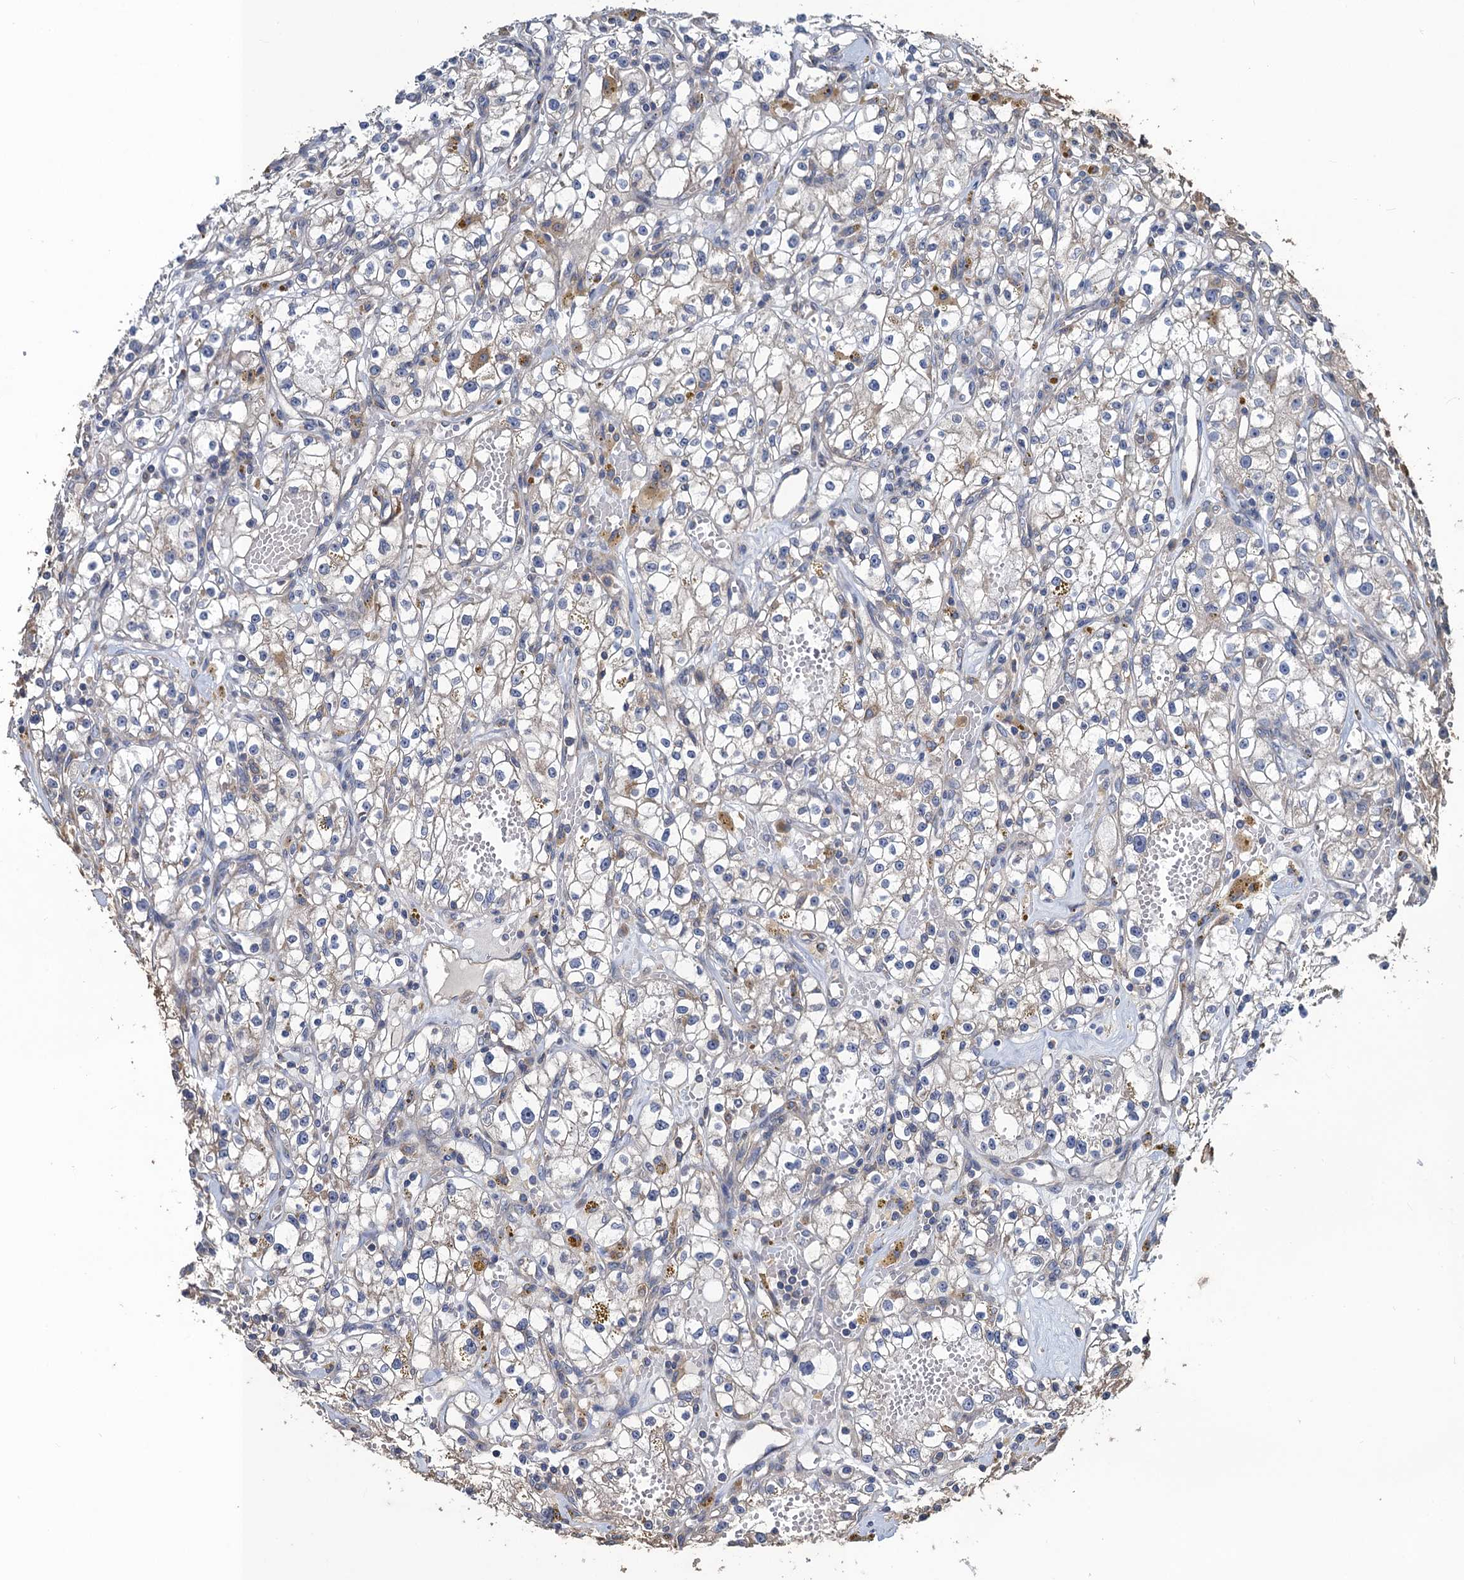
{"staining": {"intensity": "negative", "quantity": "none", "location": "none"}, "tissue": "renal cancer", "cell_type": "Tumor cells", "image_type": "cancer", "snomed": [{"axis": "morphology", "description": "Adenocarcinoma, NOS"}, {"axis": "topography", "description": "Kidney"}], "caption": "Photomicrograph shows no protein staining in tumor cells of renal cancer tissue. (Brightfield microscopy of DAB immunohistochemistry at high magnification).", "gene": "SNAP29", "patient": {"sex": "male", "age": 56}}